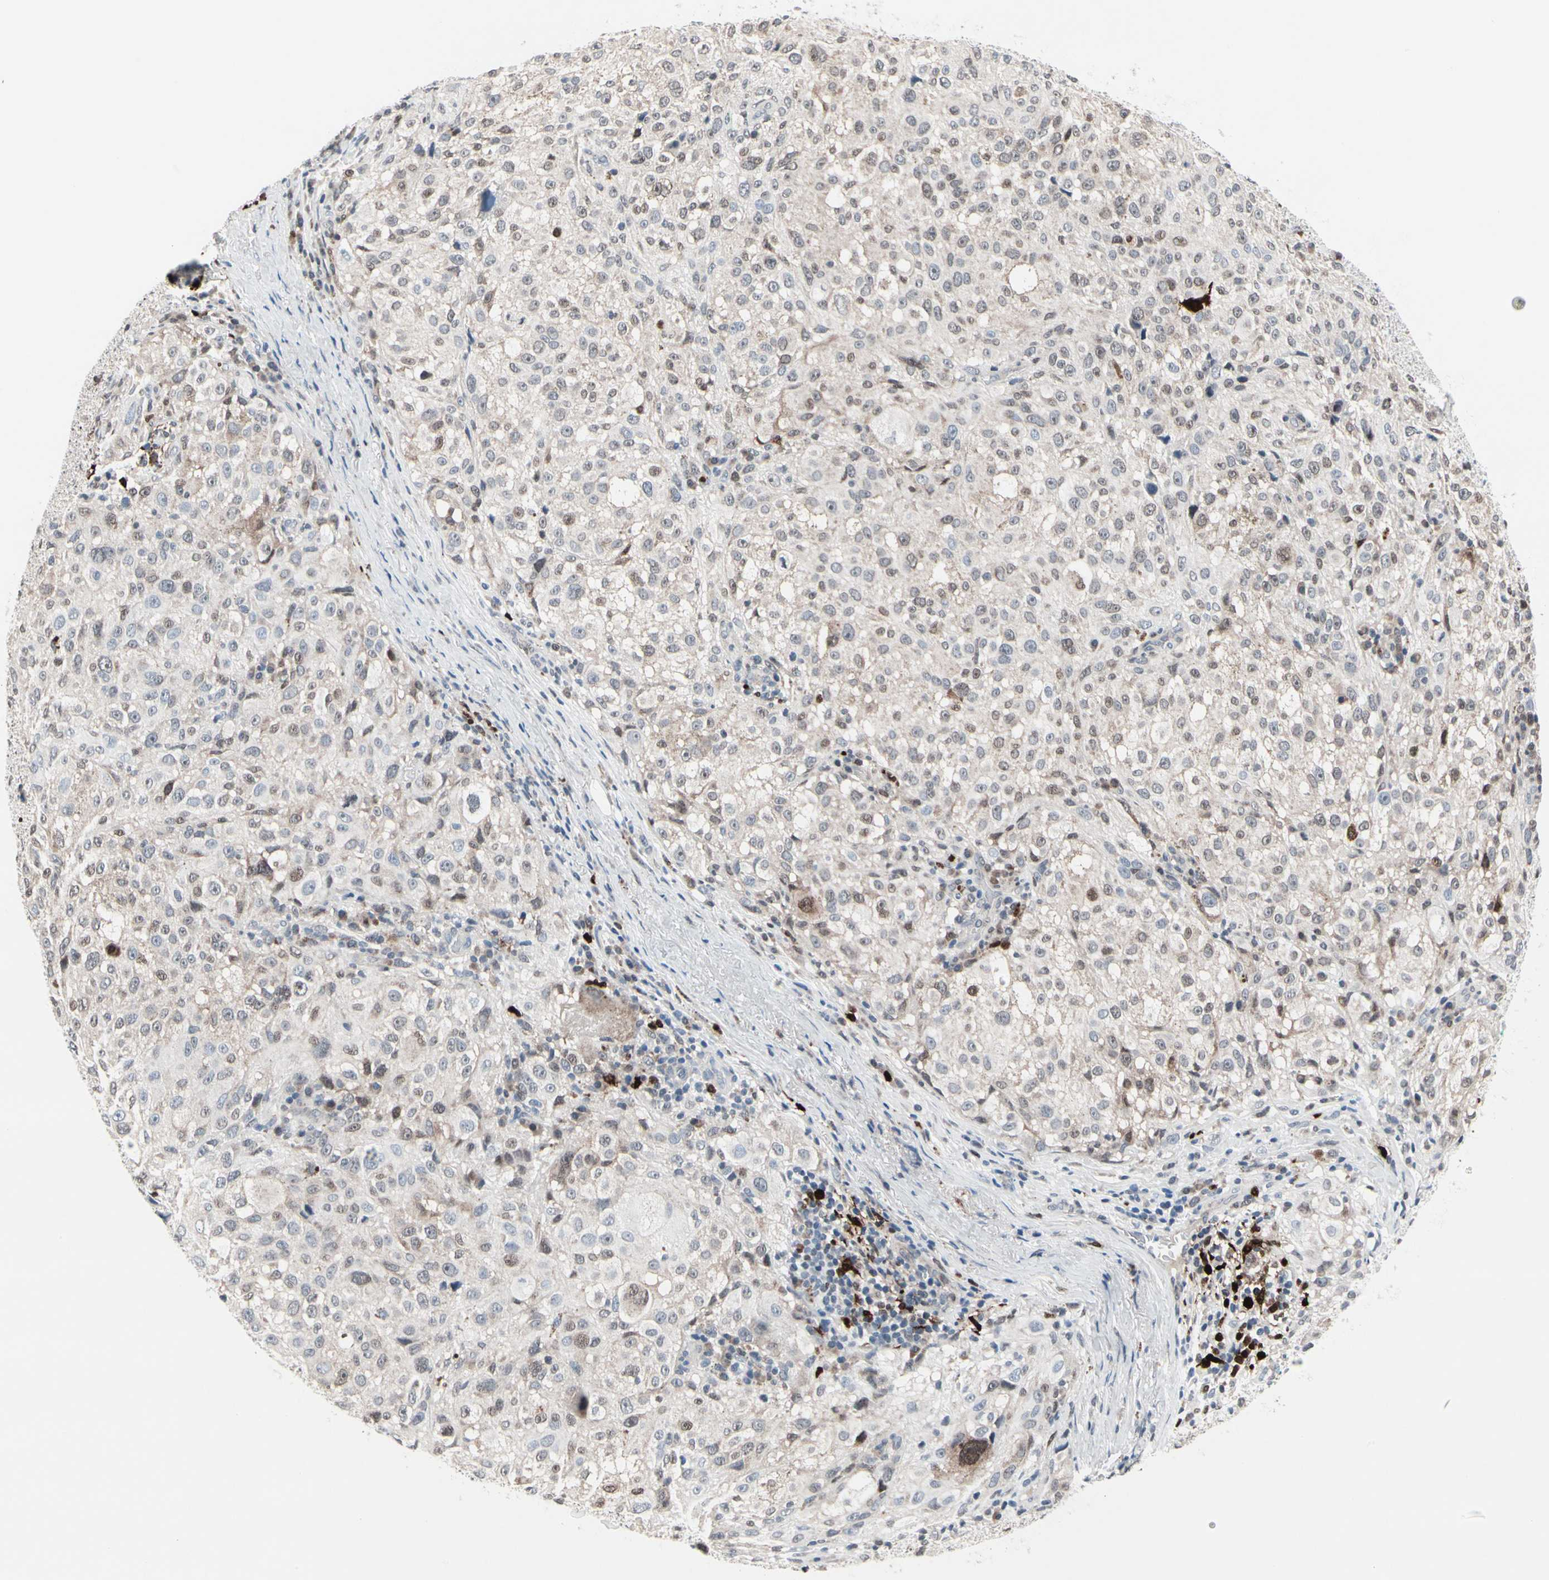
{"staining": {"intensity": "weak", "quantity": "25%-75%", "location": "cytoplasmic/membranous,nuclear"}, "tissue": "melanoma", "cell_type": "Tumor cells", "image_type": "cancer", "snomed": [{"axis": "morphology", "description": "Necrosis, NOS"}, {"axis": "morphology", "description": "Malignant melanoma, NOS"}, {"axis": "topography", "description": "Skin"}], "caption": "This histopathology image reveals IHC staining of melanoma, with low weak cytoplasmic/membranous and nuclear expression in approximately 25%-75% of tumor cells.", "gene": "TXN", "patient": {"sex": "female", "age": 87}}